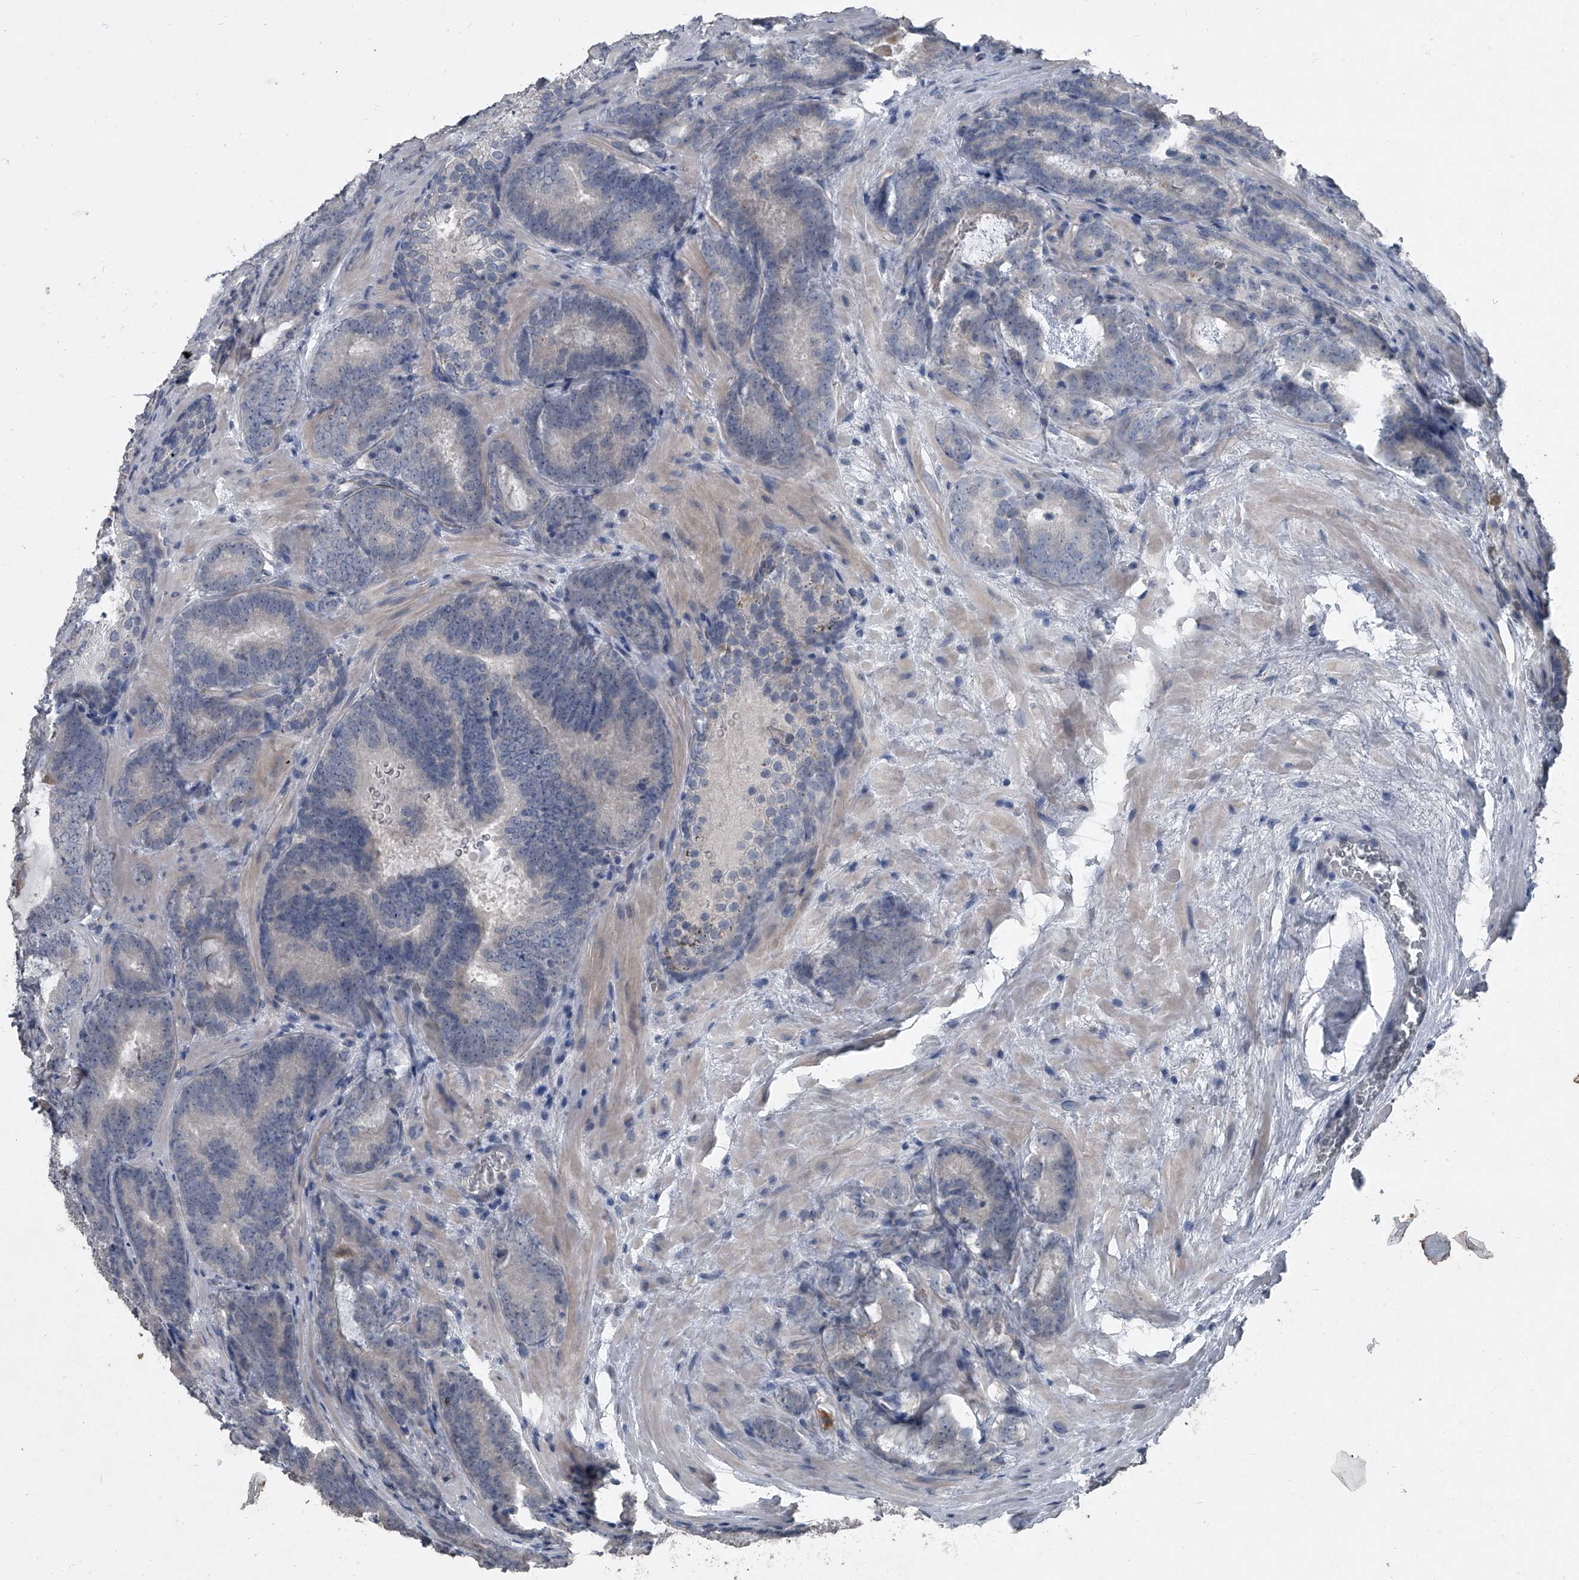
{"staining": {"intensity": "negative", "quantity": "none", "location": "none"}, "tissue": "prostate cancer", "cell_type": "Tumor cells", "image_type": "cancer", "snomed": [{"axis": "morphology", "description": "Adenocarcinoma, High grade"}, {"axis": "topography", "description": "Prostate"}], "caption": "This is a micrograph of immunohistochemistry staining of high-grade adenocarcinoma (prostate), which shows no staining in tumor cells.", "gene": "HEPHL1", "patient": {"sex": "male", "age": 66}}